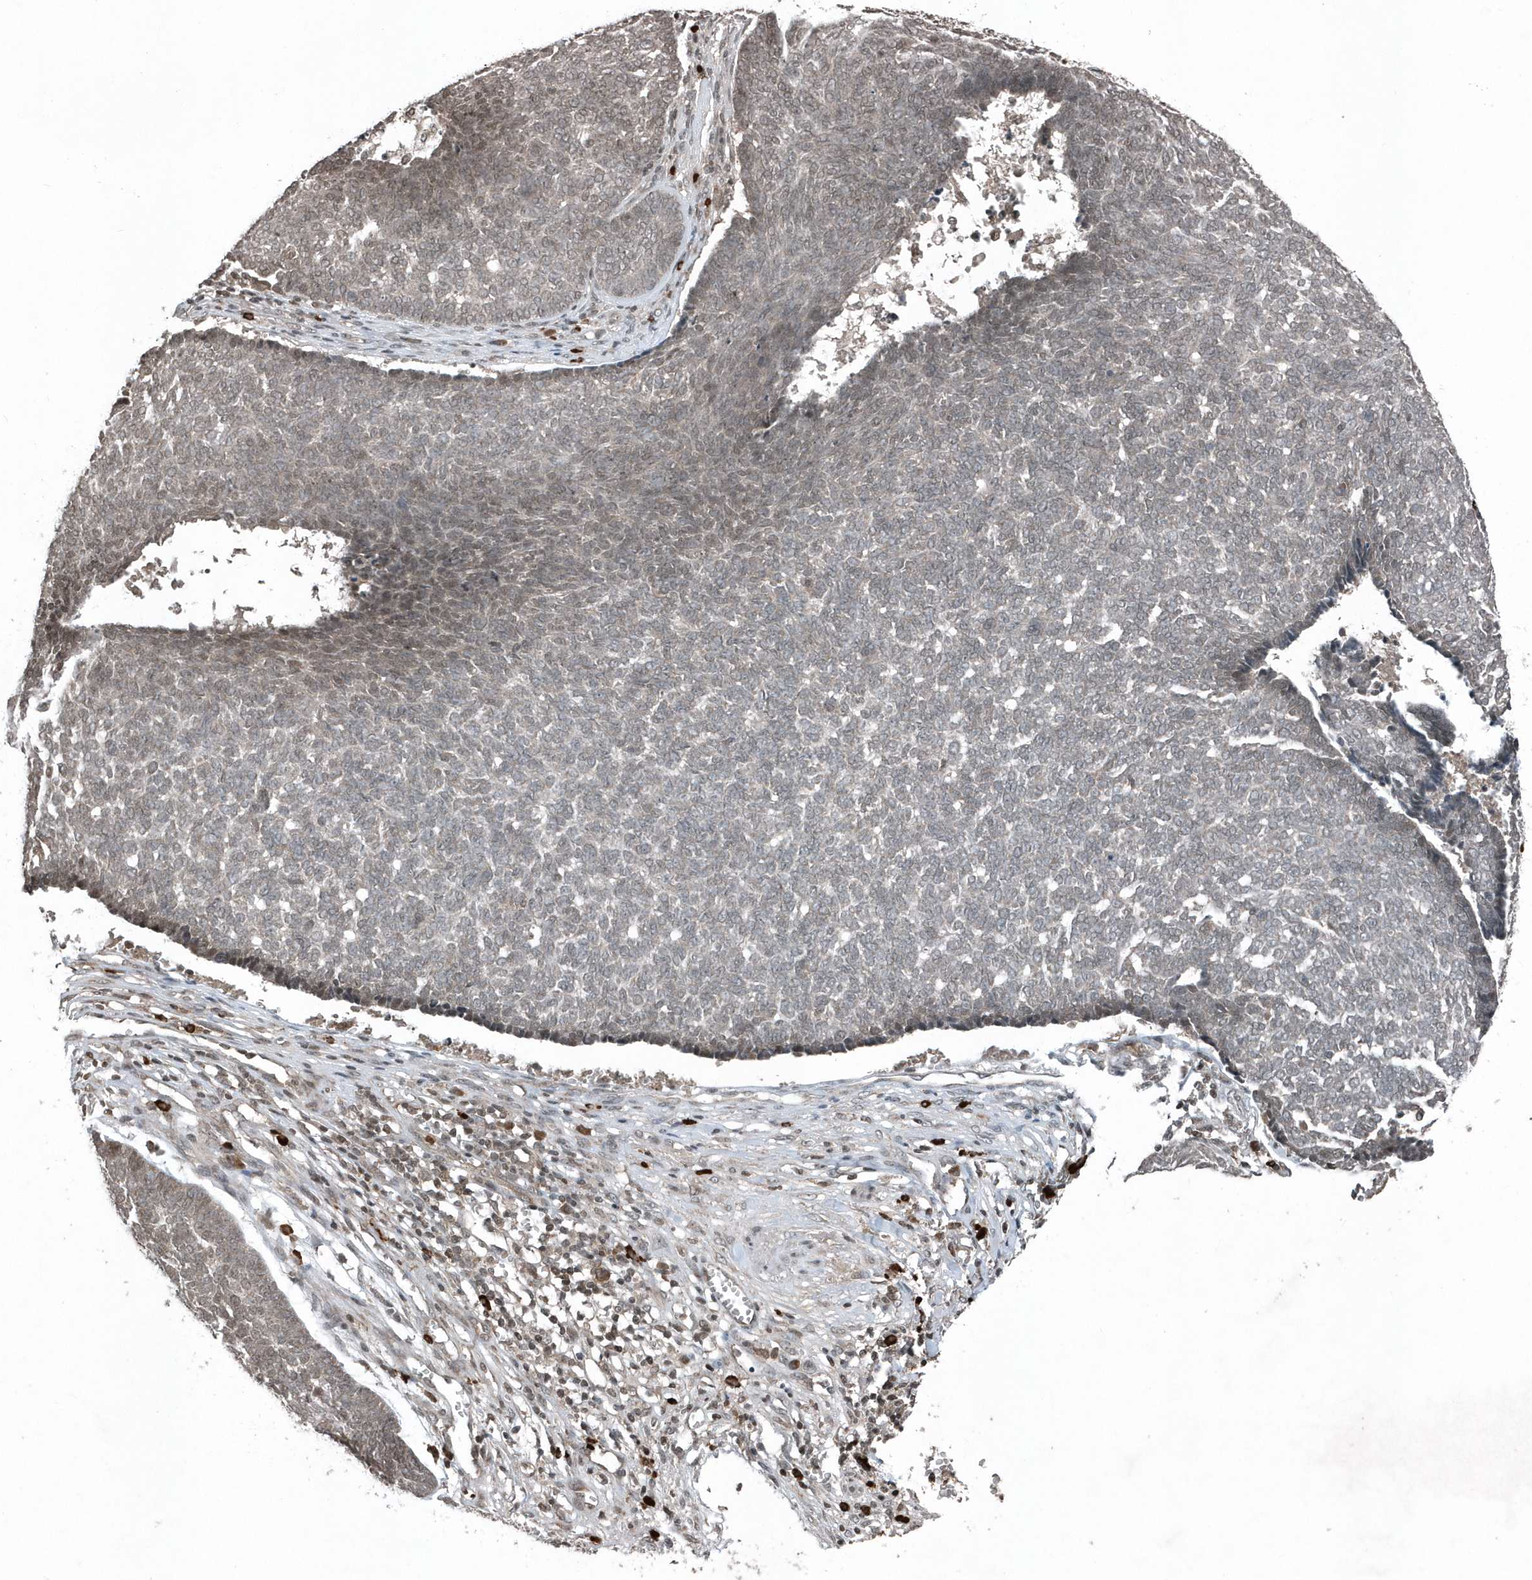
{"staining": {"intensity": "negative", "quantity": "none", "location": "none"}, "tissue": "skin cancer", "cell_type": "Tumor cells", "image_type": "cancer", "snomed": [{"axis": "morphology", "description": "Basal cell carcinoma"}, {"axis": "topography", "description": "Skin"}], "caption": "DAB (3,3'-diaminobenzidine) immunohistochemical staining of human skin basal cell carcinoma demonstrates no significant staining in tumor cells.", "gene": "EIF2B1", "patient": {"sex": "male", "age": 84}}